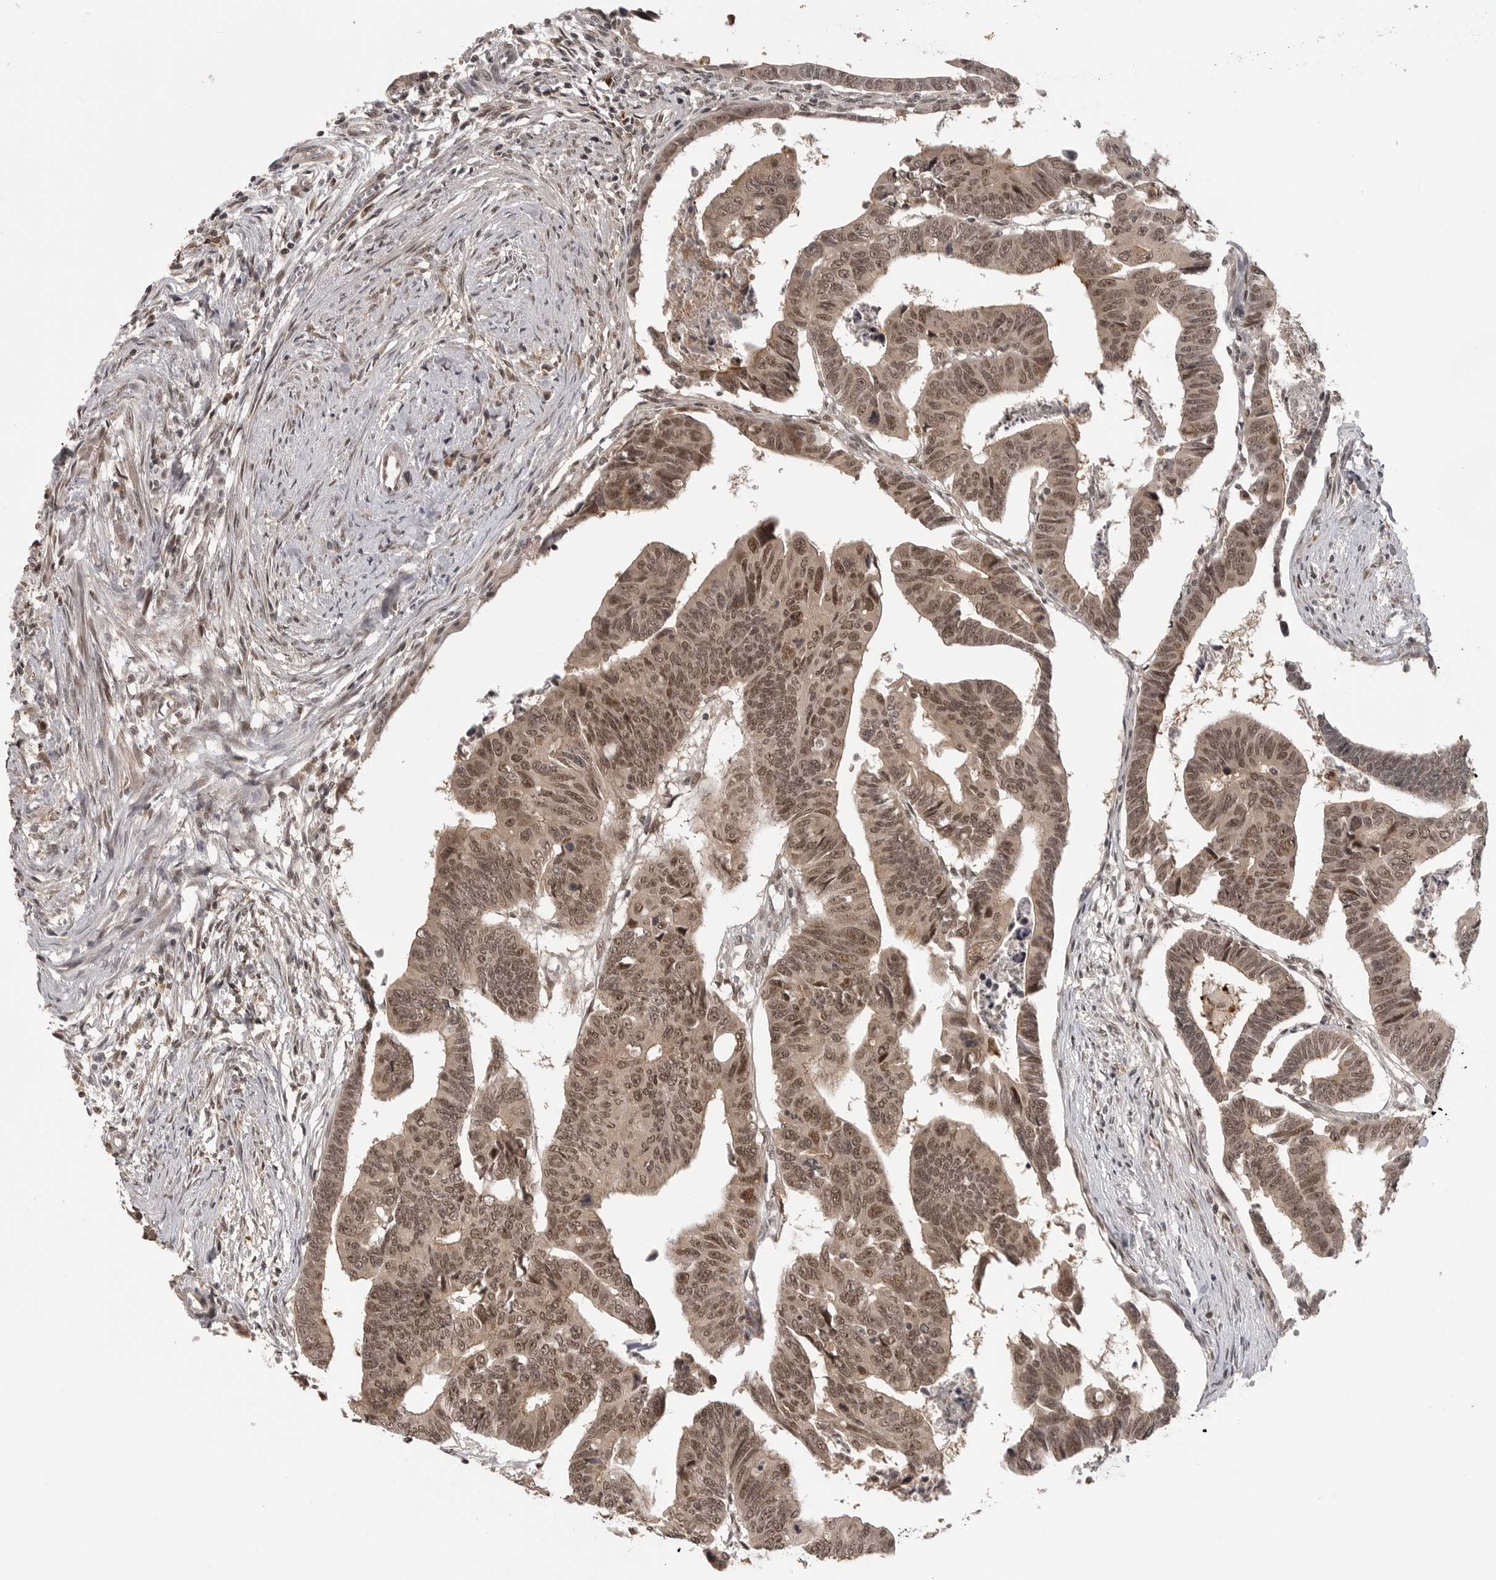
{"staining": {"intensity": "moderate", "quantity": ">75%", "location": "cytoplasmic/membranous,nuclear"}, "tissue": "colorectal cancer", "cell_type": "Tumor cells", "image_type": "cancer", "snomed": [{"axis": "morphology", "description": "Adenocarcinoma, NOS"}, {"axis": "topography", "description": "Rectum"}], "caption": "Colorectal adenocarcinoma tissue shows moderate cytoplasmic/membranous and nuclear staining in about >75% of tumor cells, visualized by immunohistochemistry. Using DAB (3,3'-diaminobenzidine) (brown) and hematoxylin (blue) stains, captured at high magnification using brightfield microscopy.", "gene": "PEG3", "patient": {"sex": "female", "age": 65}}